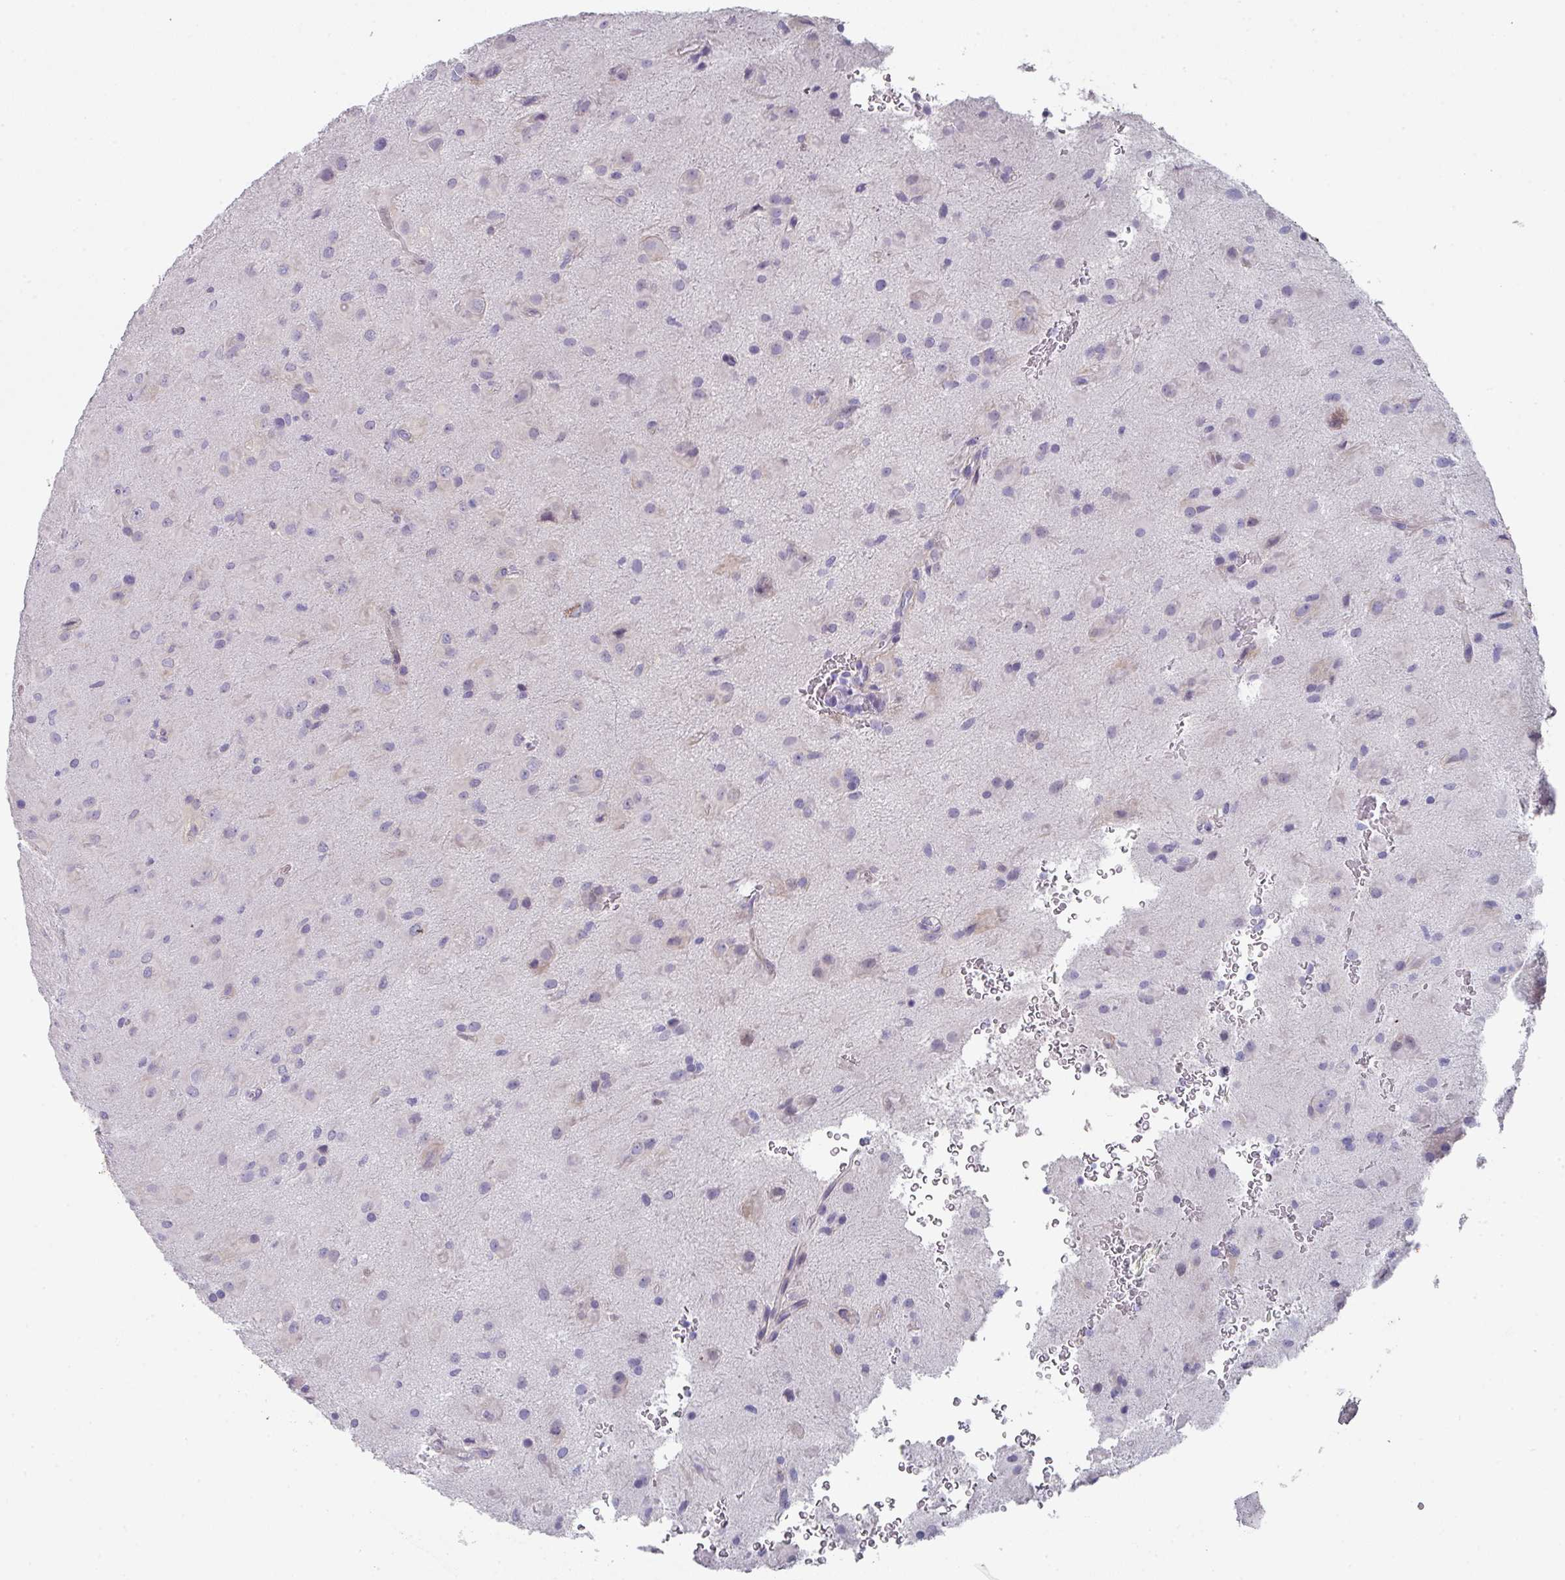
{"staining": {"intensity": "negative", "quantity": "none", "location": "none"}, "tissue": "glioma", "cell_type": "Tumor cells", "image_type": "cancer", "snomed": [{"axis": "morphology", "description": "Glioma, malignant, Low grade"}, {"axis": "topography", "description": "Brain"}], "caption": "Tumor cells show no significant protein positivity in glioma.", "gene": "DEFB115", "patient": {"sex": "male", "age": 58}}